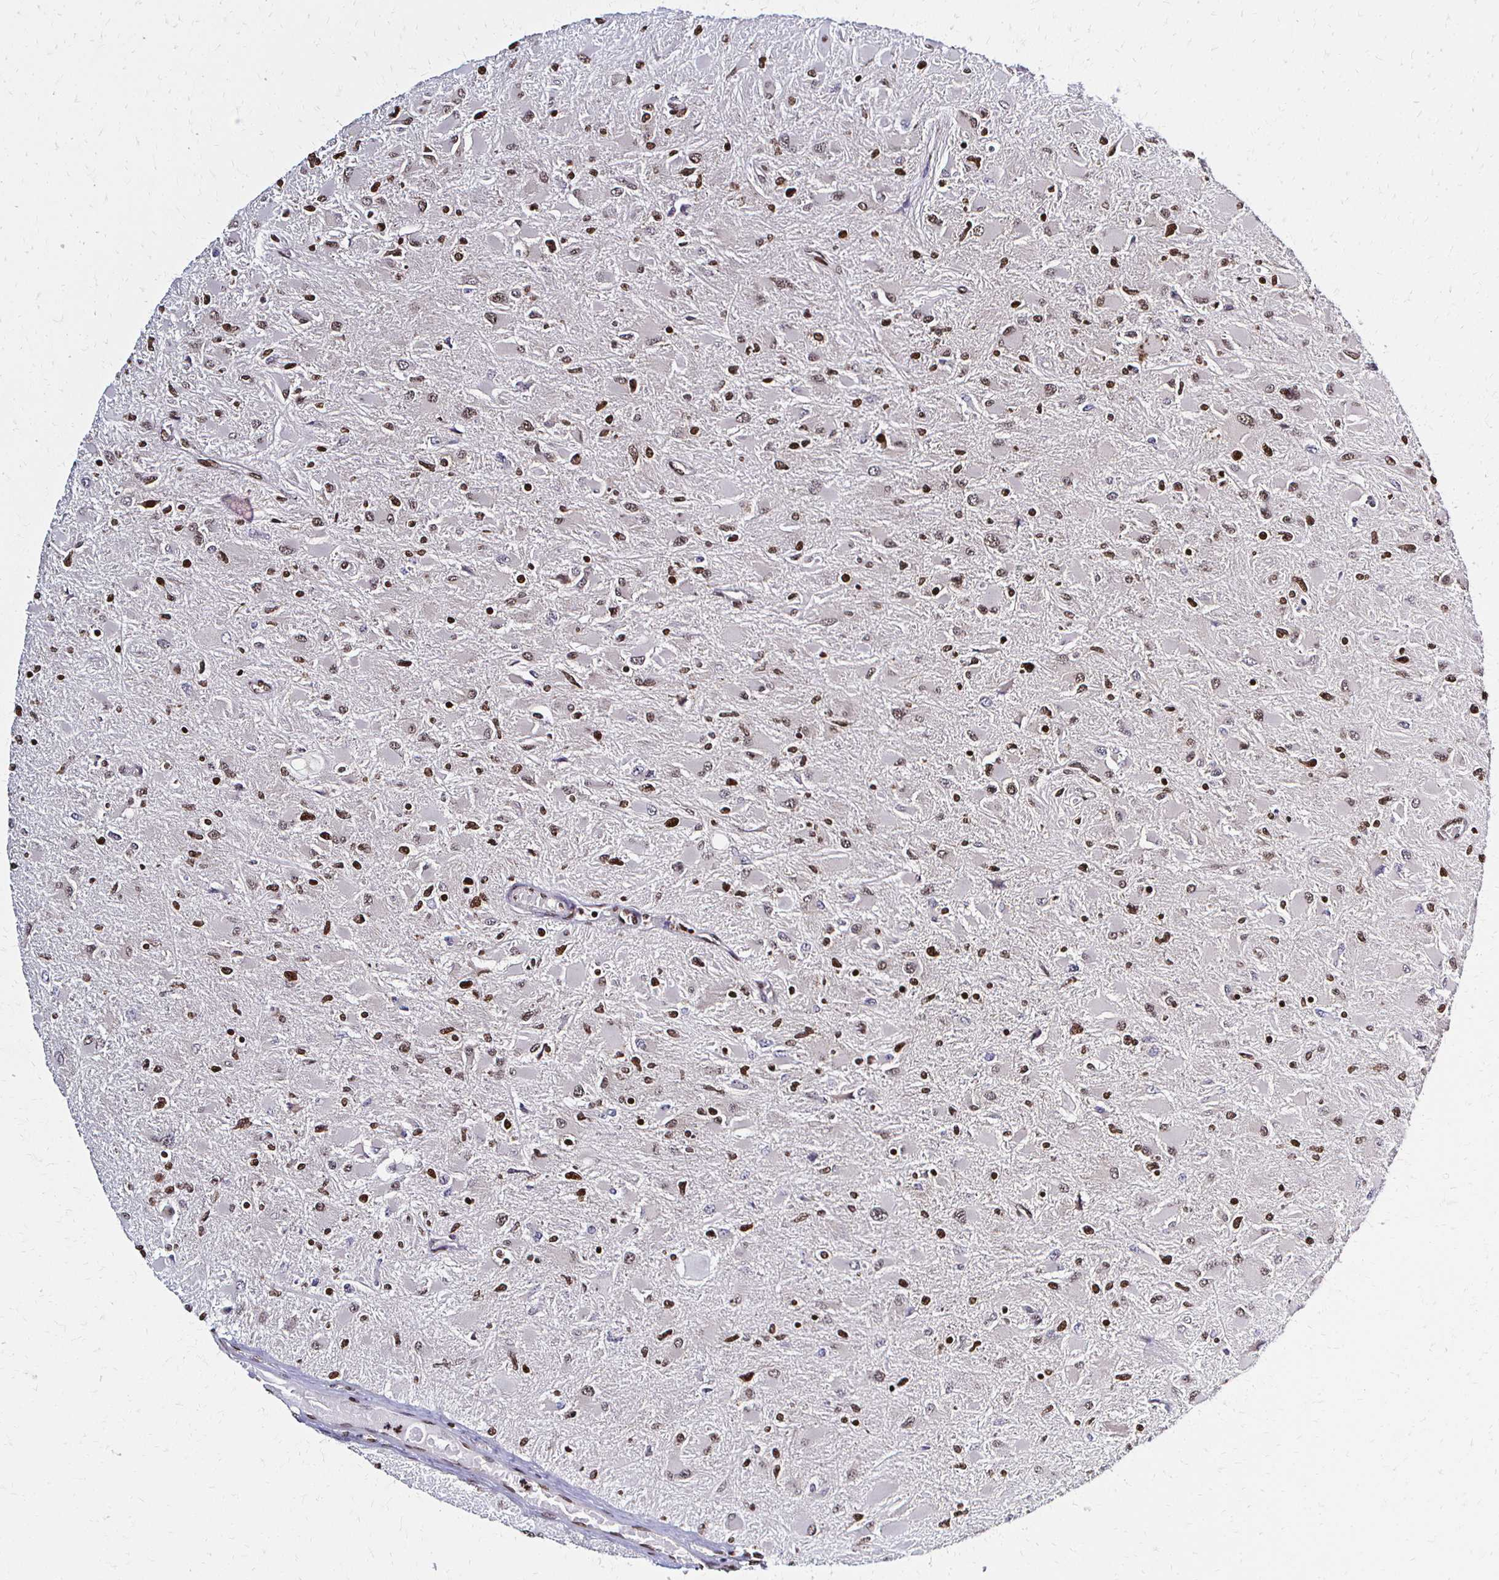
{"staining": {"intensity": "moderate", "quantity": ">75%", "location": "nuclear"}, "tissue": "glioma", "cell_type": "Tumor cells", "image_type": "cancer", "snomed": [{"axis": "morphology", "description": "Glioma, malignant, High grade"}, {"axis": "topography", "description": "Cerebral cortex"}], "caption": "This is a histology image of immunohistochemistry (IHC) staining of glioma, which shows moderate expression in the nuclear of tumor cells.", "gene": "HOXA9", "patient": {"sex": "female", "age": 36}}